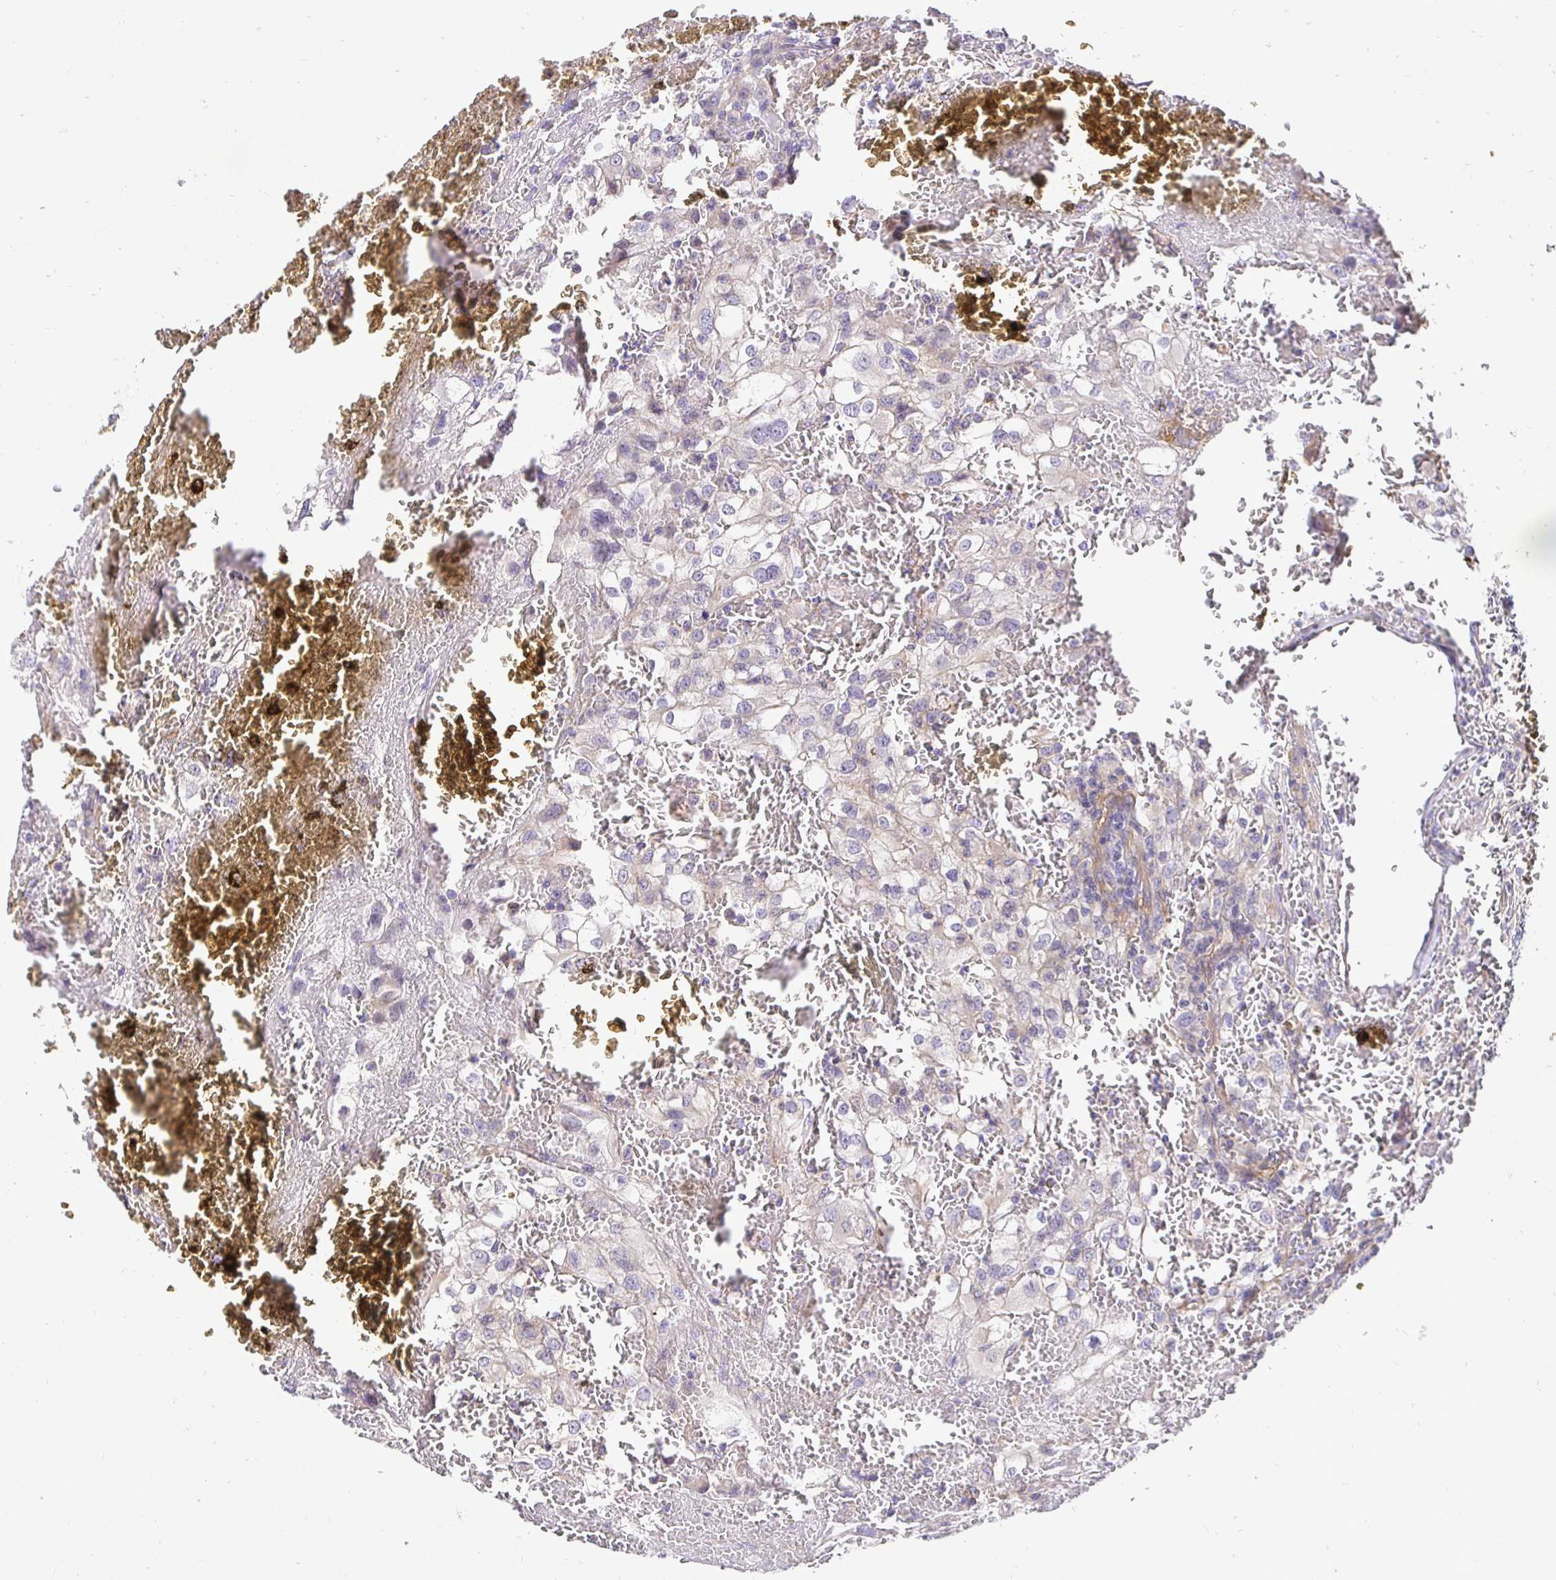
{"staining": {"intensity": "negative", "quantity": "none", "location": "none"}, "tissue": "renal cancer", "cell_type": "Tumor cells", "image_type": "cancer", "snomed": [{"axis": "morphology", "description": "Adenocarcinoma, NOS"}, {"axis": "topography", "description": "Kidney"}], "caption": "Tumor cells show no significant protein expression in renal cancer (adenocarcinoma).", "gene": "SLC9A1", "patient": {"sex": "female", "age": 74}}